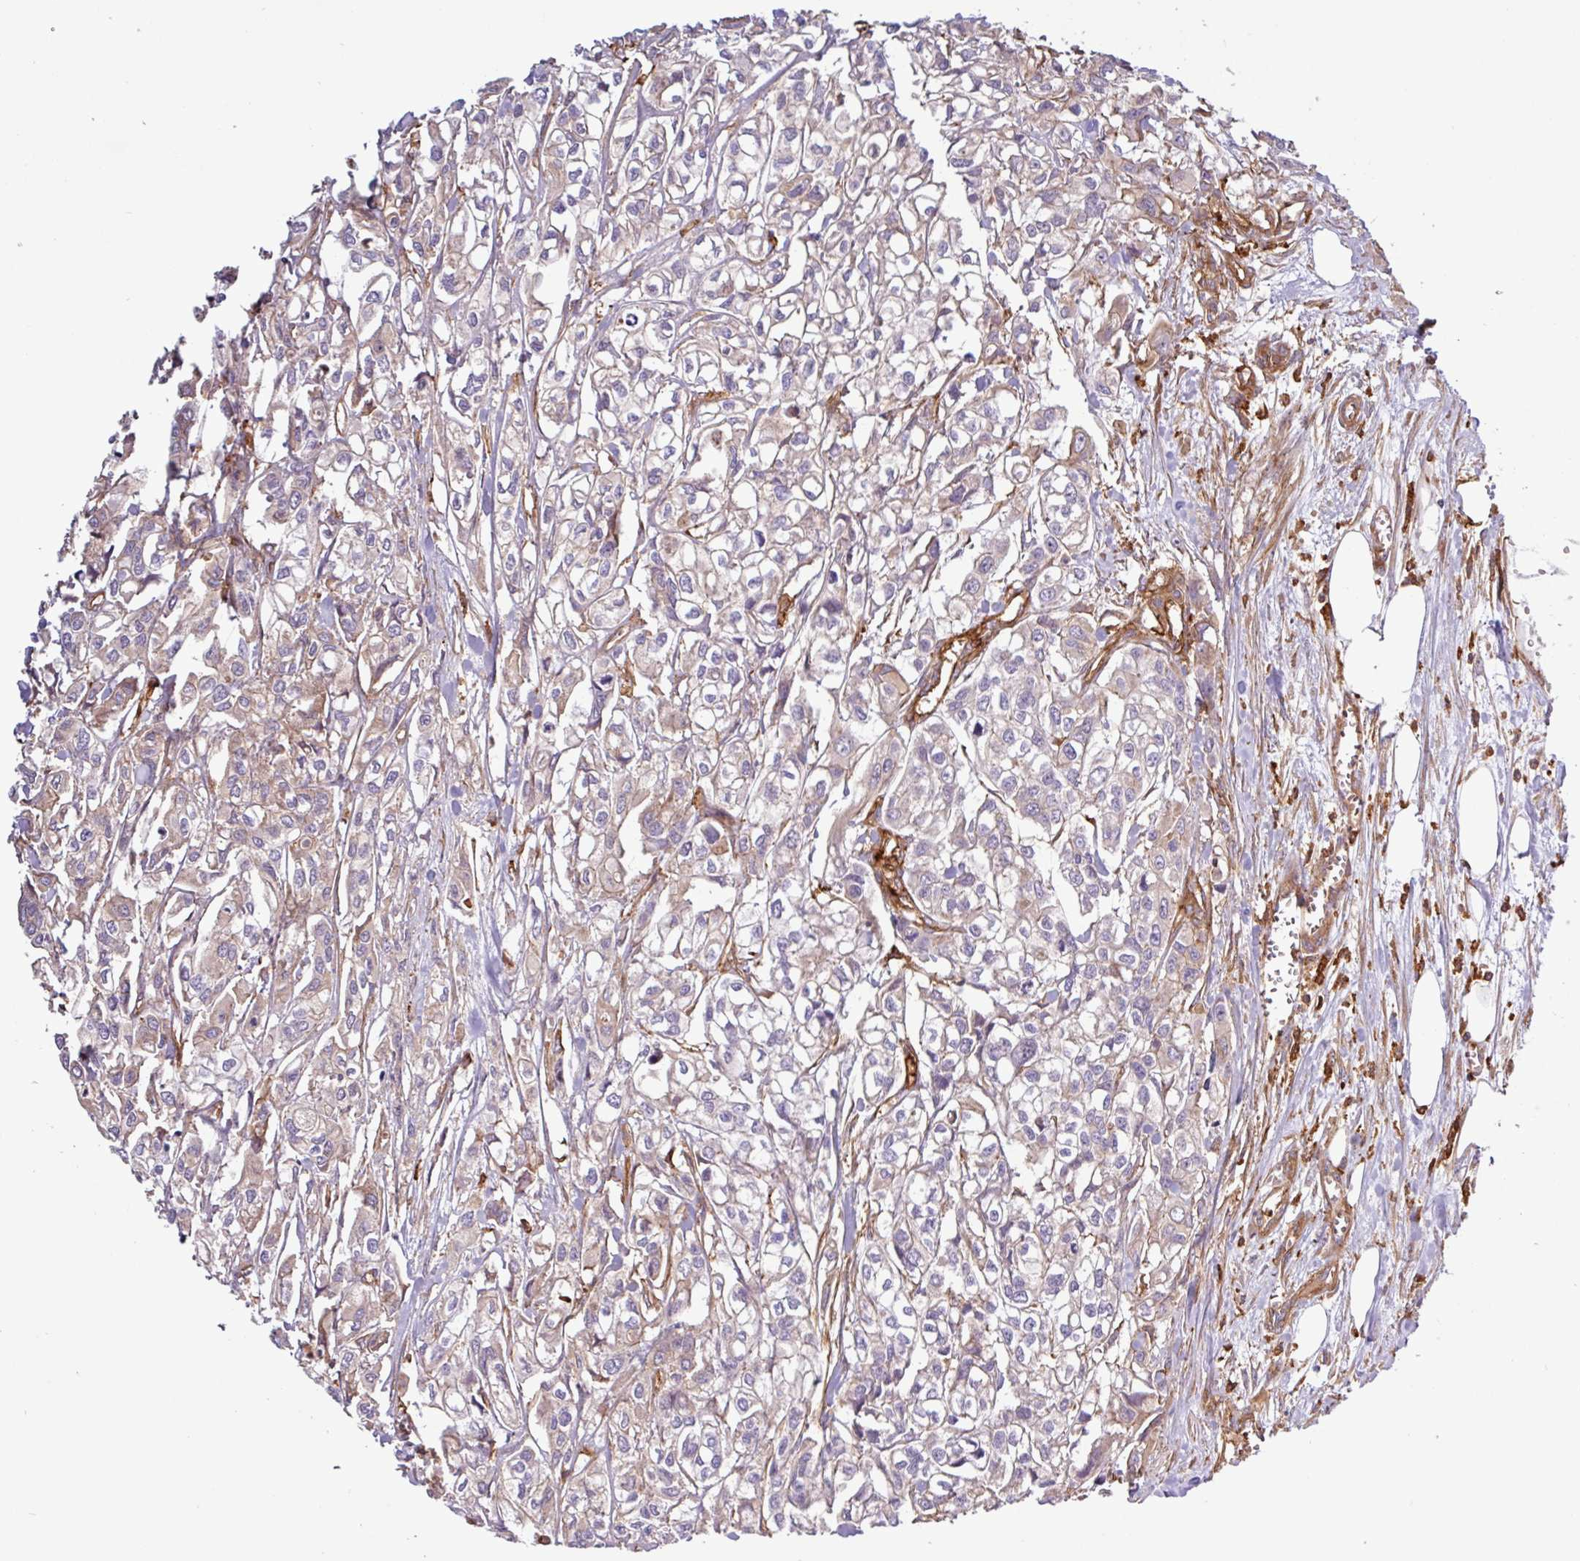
{"staining": {"intensity": "weak", "quantity": "25%-75%", "location": "cytoplasmic/membranous"}, "tissue": "urothelial cancer", "cell_type": "Tumor cells", "image_type": "cancer", "snomed": [{"axis": "morphology", "description": "Urothelial carcinoma, High grade"}, {"axis": "topography", "description": "Urinary bladder"}], "caption": "Urothelial carcinoma (high-grade) stained with a protein marker reveals weak staining in tumor cells.", "gene": "ACTR3", "patient": {"sex": "male", "age": 67}}